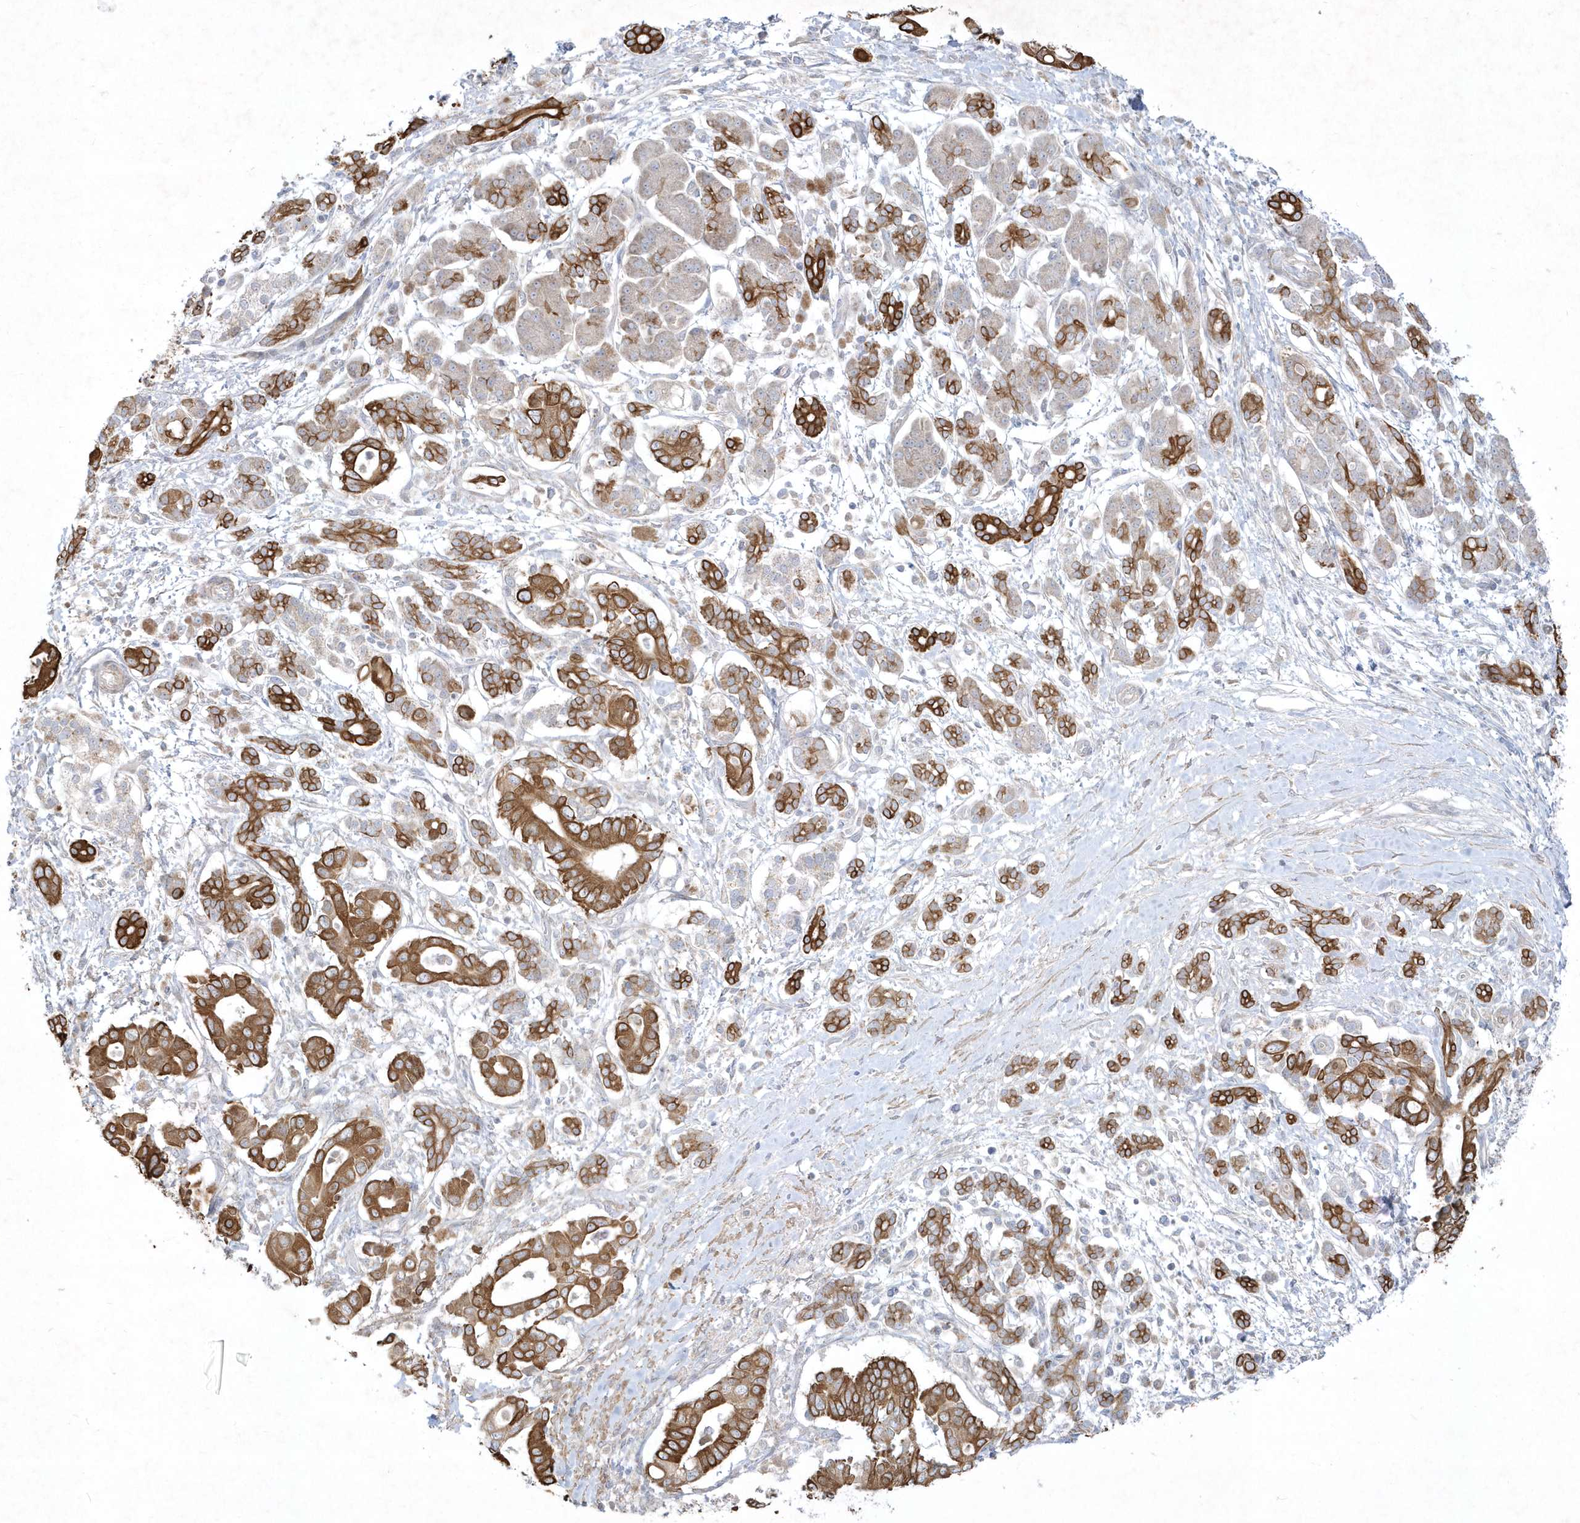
{"staining": {"intensity": "strong", "quantity": ">75%", "location": "cytoplasmic/membranous"}, "tissue": "pancreatic cancer", "cell_type": "Tumor cells", "image_type": "cancer", "snomed": [{"axis": "morphology", "description": "Adenocarcinoma, NOS"}, {"axis": "topography", "description": "Pancreas"}], "caption": "Brown immunohistochemical staining in pancreatic cancer (adenocarcinoma) shows strong cytoplasmic/membranous positivity in about >75% of tumor cells.", "gene": "LARS1", "patient": {"sex": "male", "age": 68}}